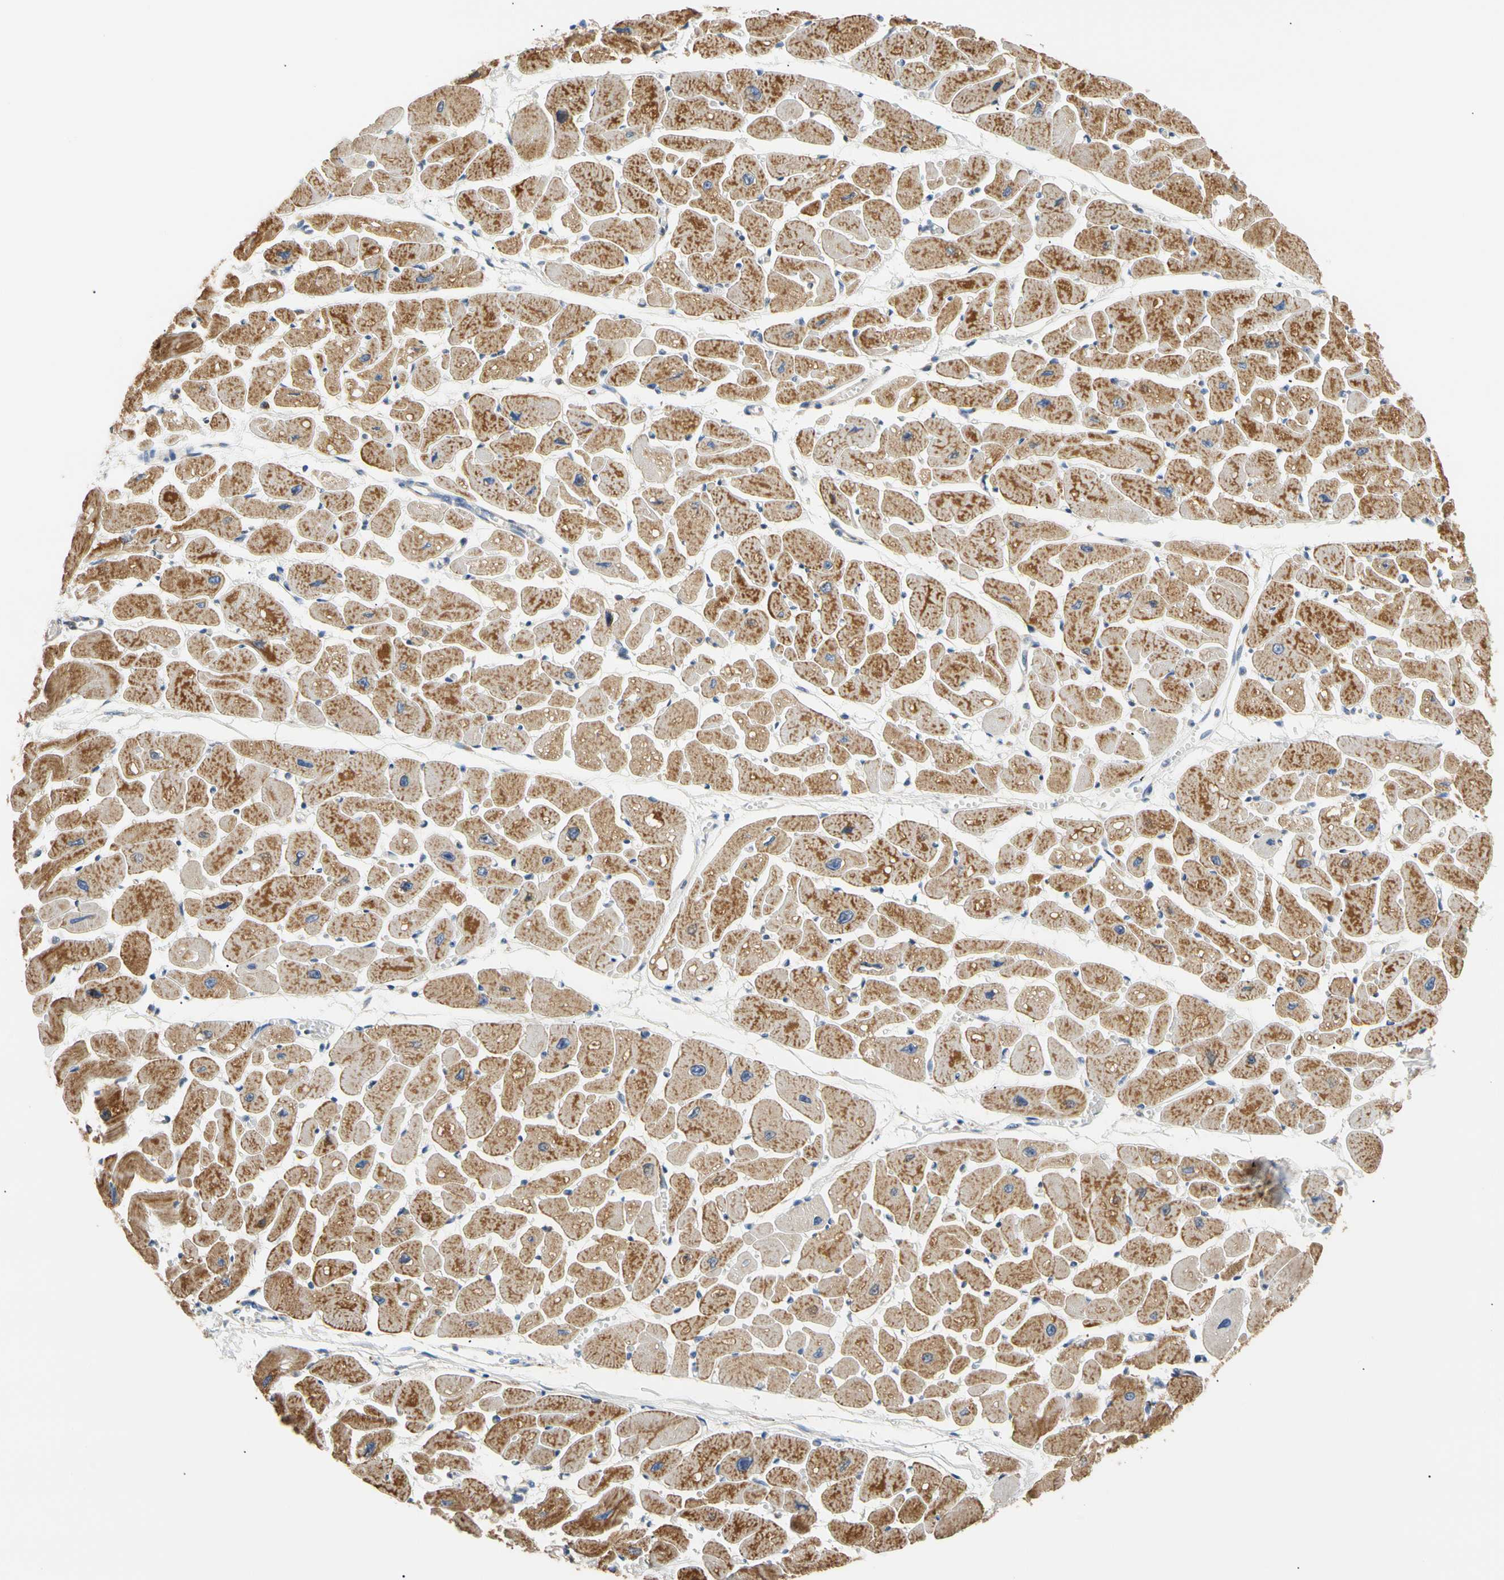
{"staining": {"intensity": "moderate", "quantity": ">75%", "location": "cytoplasmic/membranous"}, "tissue": "heart muscle", "cell_type": "Cardiomyocytes", "image_type": "normal", "snomed": [{"axis": "morphology", "description": "Normal tissue, NOS"}, {"axis": "topography", "description": "Heart"}], "caption": "Immunohistochemistry of benign heart muscle demonstrates medium levels of moderate cytoplasmic/membranous positivity in about >75% of cardiomyocytes.", "gene": "PLGRKT", "patient": {"sex": "female", "age": 54}}